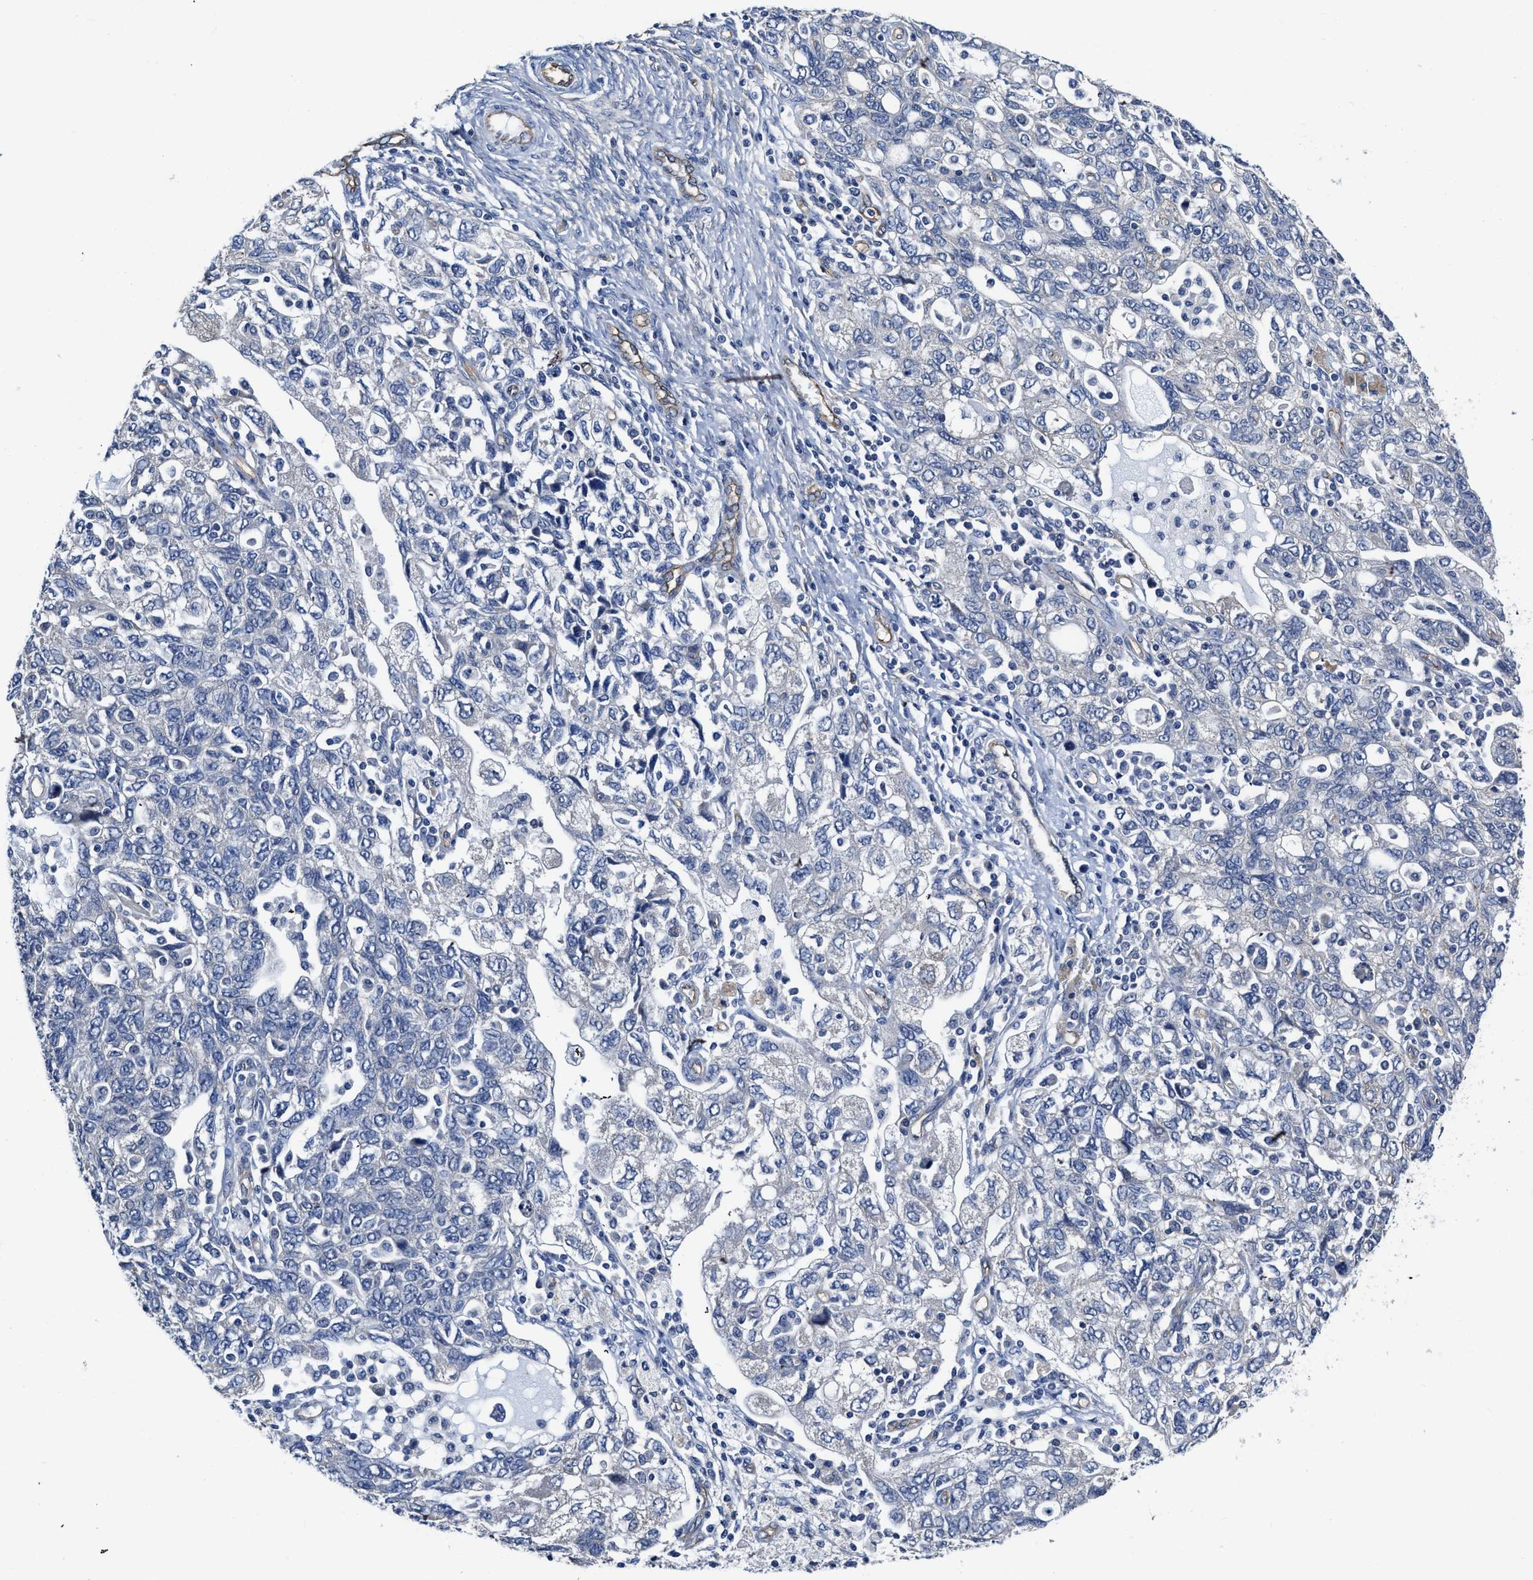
{"staining": {"intensity": "negative", "quantity": "none", "location": "none"}, "tissue": "ovarian cancer", "cell_type": "Tumor cells", "image_type": "cancer", "snomed": [{"axis": "morphology", "description": "Carcinoma, NOS"}, {"axis": "morphology", "description": "Cystadenocarcinoma, serous, NOS"}, {"axis": "topography", "description": "Ovary"}], "caption": "A photomicrograph of ovarian cancer (serous cystadenocarcinoma) stained for a protein shows no brown staining in tumor cells.", "gene": "C22orf42", "patient": {"sex": "female", "age": 69}}